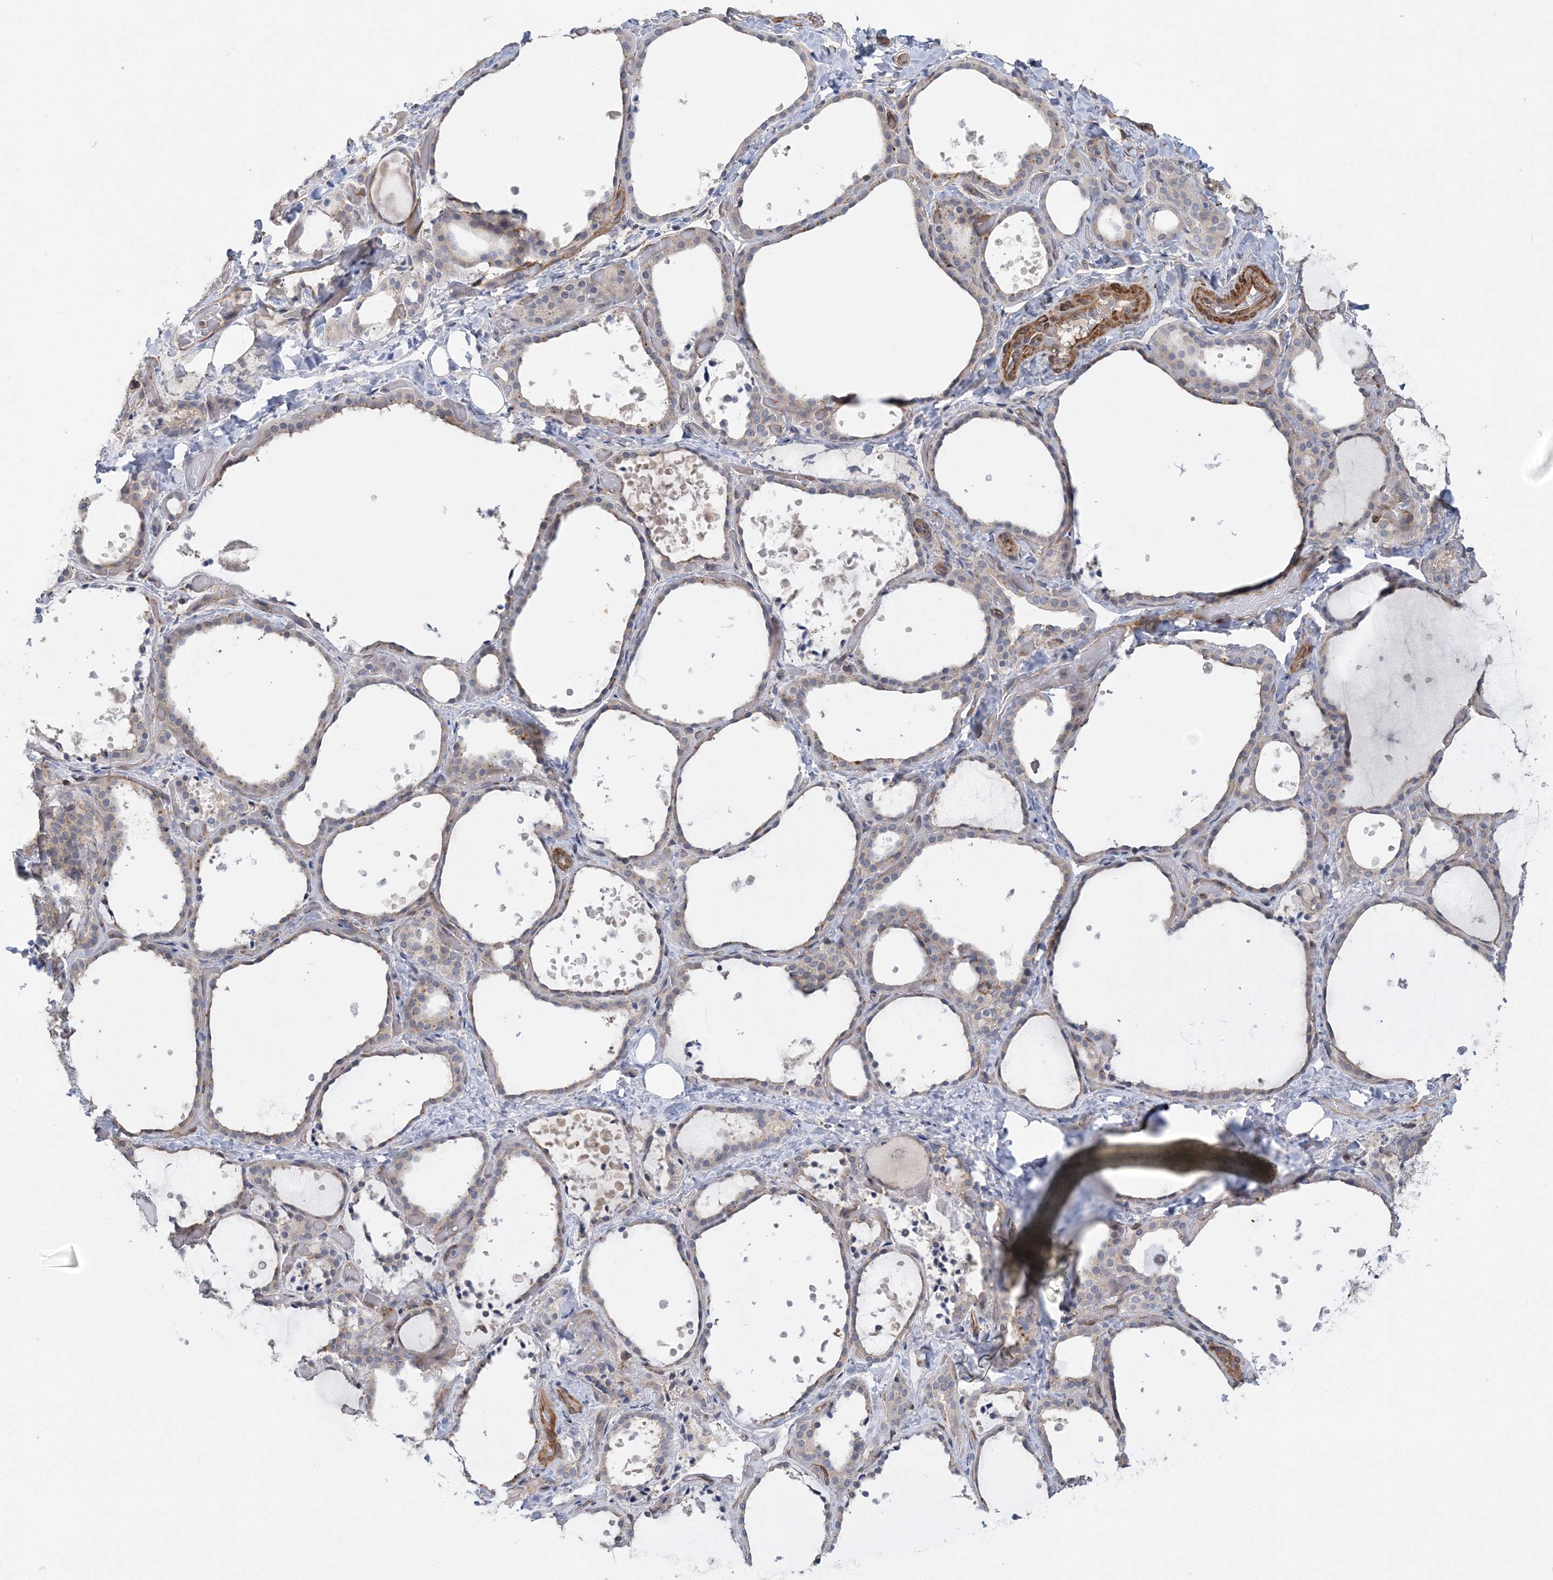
{"staining": {"intensity": "weak", "quantity": "25%-75%", "location": "cytoplasmic/membranous"}, "tissue": "thyroid gland", "cell_type": "Glandular cells", "image_type": "normal", "snomed": [{"axis": "morphology", "description": "Normal tissue, NOS"}, {"axis": "topography", "description": "Thyroid gland"}], "caption": "Unremarkable thyroid gland was stained to show a protein in brown. There is low levels of weak cytoplasmic/membranous positivity in about 25%-75% of glandular cells.", "gene": "MAP4K5", "patient": {"sex": "female", "age": 44}}